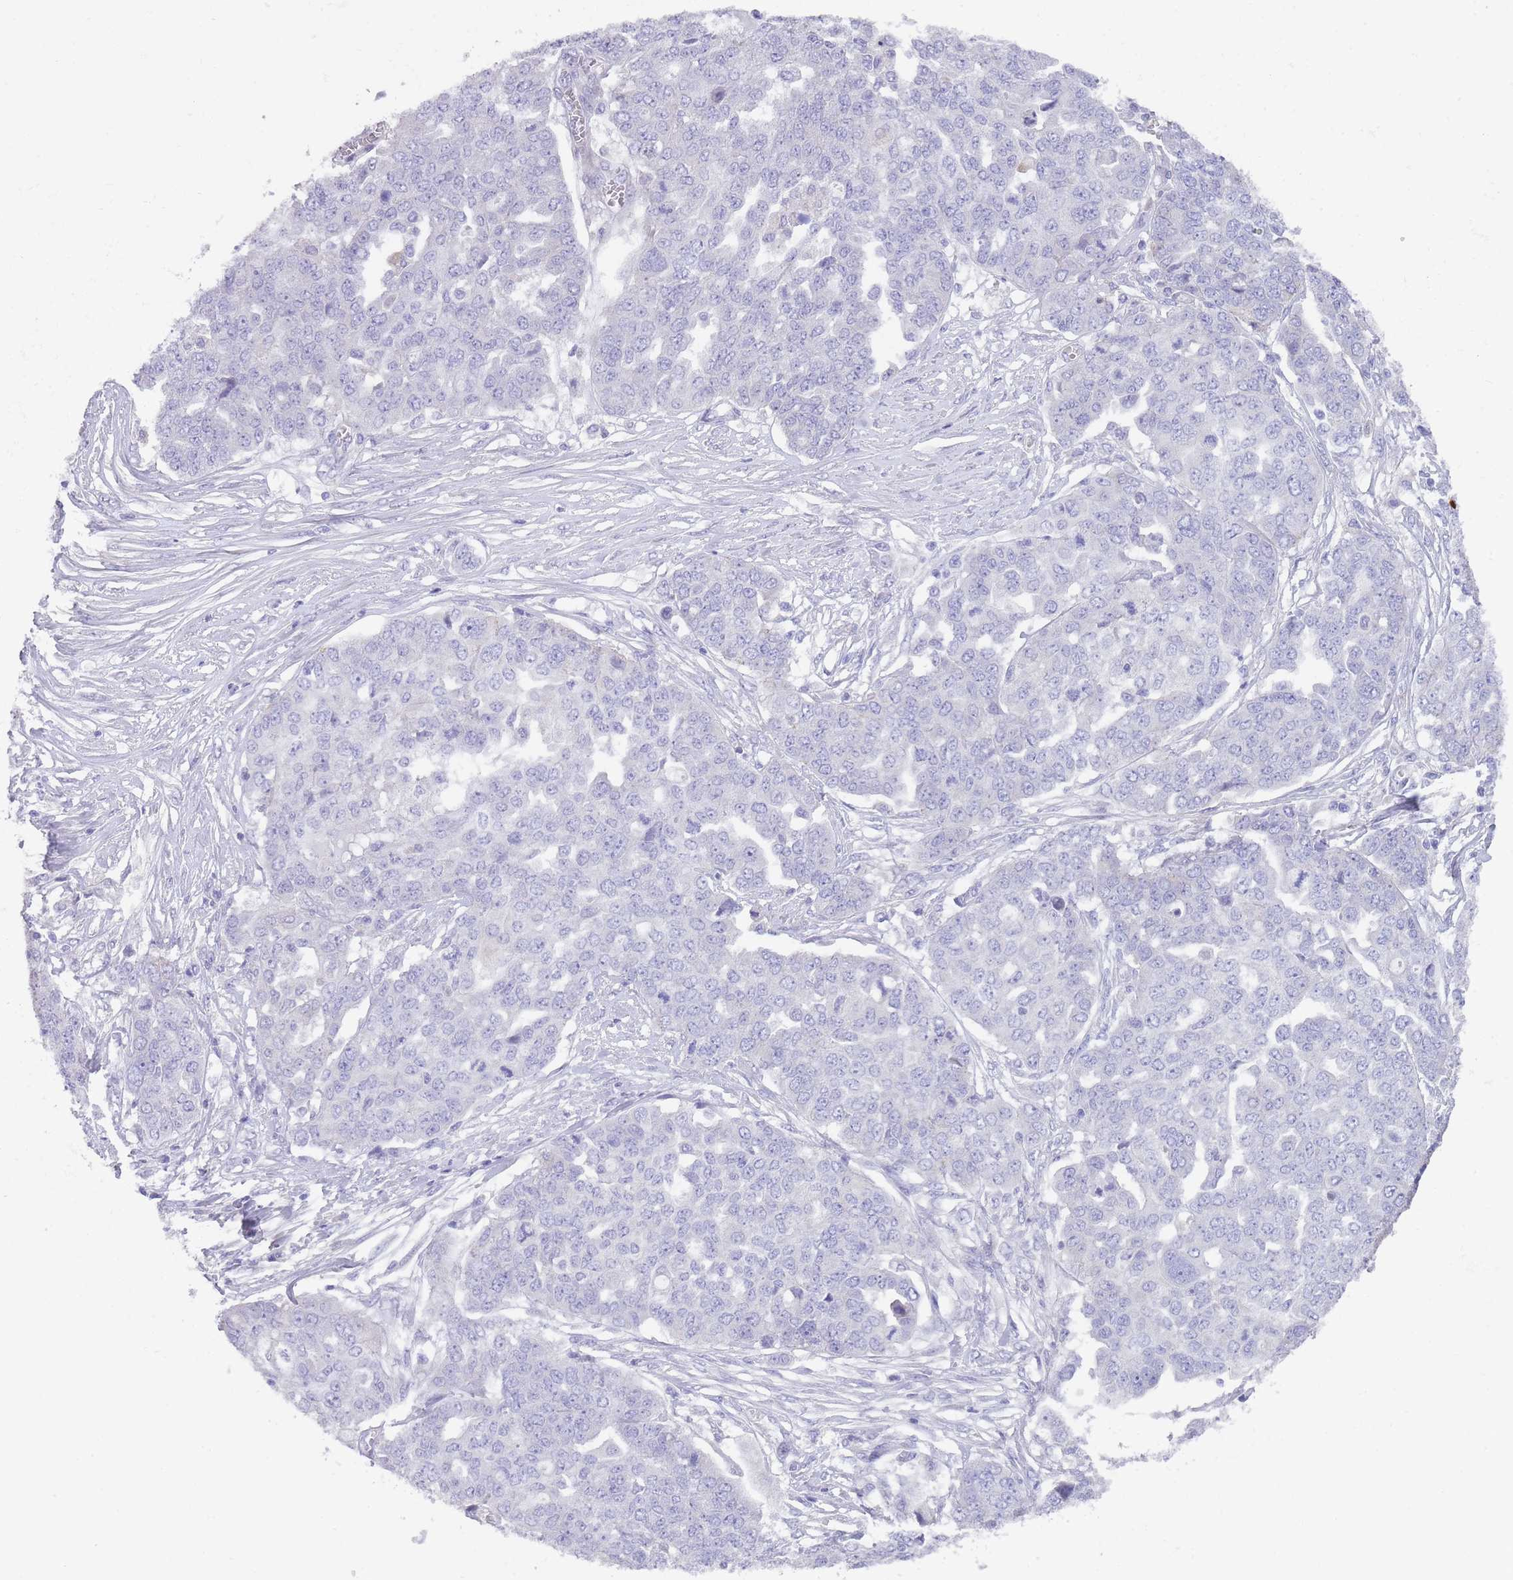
{"staining": {"intensity": "negative", "quantity": "none", "location": "none"}, "tissue": "ovarian cancer", "cell_type": "Tumor cells", "image_type": "cancer", "snomed": [{"axis": "morphology", "description": "Cystadenocarcinoma, serous, NOS"}, {"axis": "topography", "description": "Soft tissue"}, {"axis": "topography", "description": "Ovary"}], "caption": "An image of ovarian cancer stained for a protein shows no brown staining in tumor cells. (Brightfield microscopy of DAB (3,3'-diaminobenzidine) immunohistochemistry (IHC) at high magnification).", "gene": "QTRT1", "patient": {"sex": "female", "age": 57}}